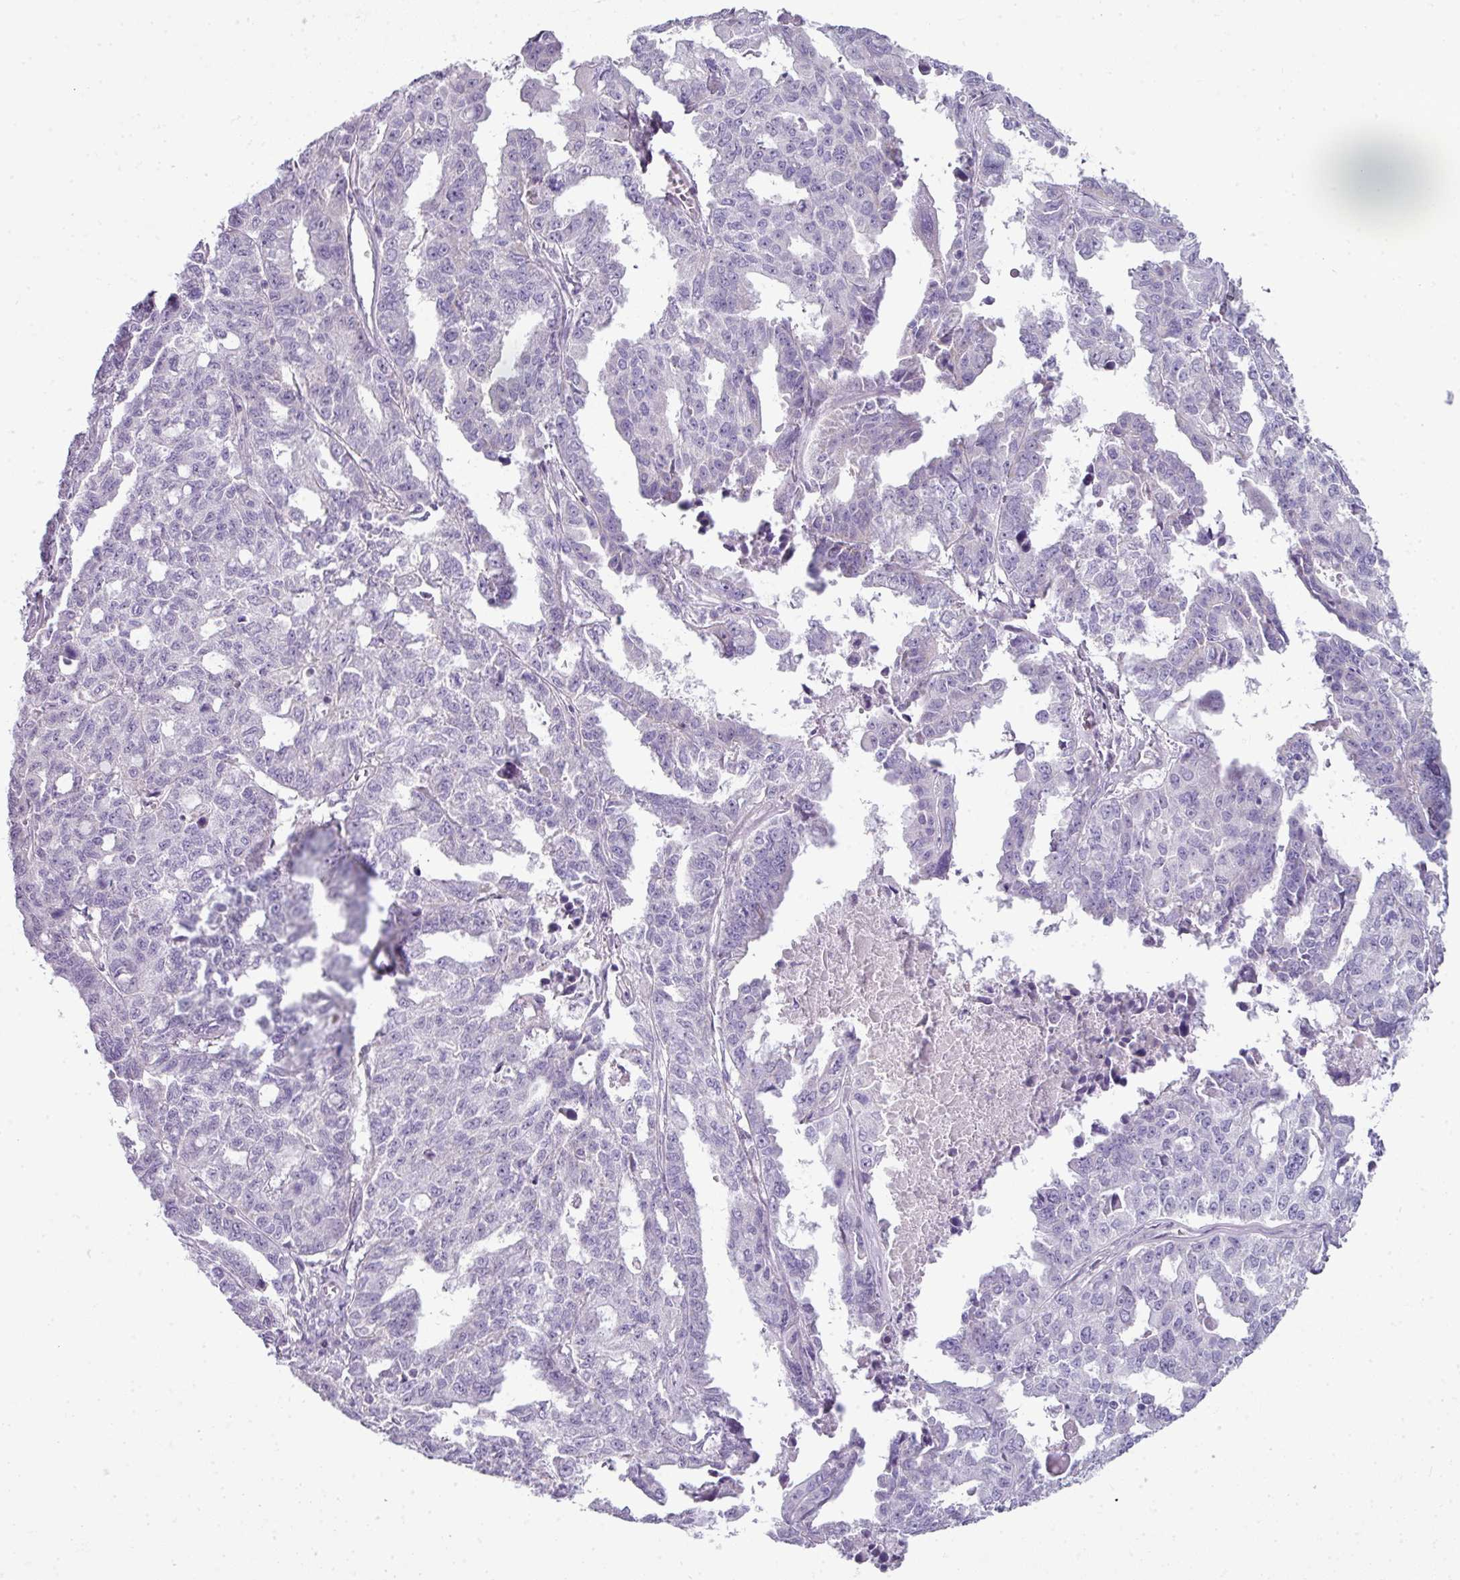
{"staining": {"intensity": "negative", "quantity": "none", "location": "none"}, "tissue": "ovarian cancer", "cell_type": "Tumor cells", "image_type": "cancer", "snomed": [{"axis": "morphology", "description": "Adenocarcinoma, NOS"}, {"axis": "morphology", "description": "Carcinoma, endometroid"}, {"axis": "topography", "description": "Ovary"}], "caption": "Immunohistochemical staining of human ovarian adenocarcinoma exhibits no significant expression in tumor cells.", "gene": "STAT5A", "patient": {"sex": "female", "age": 72}}